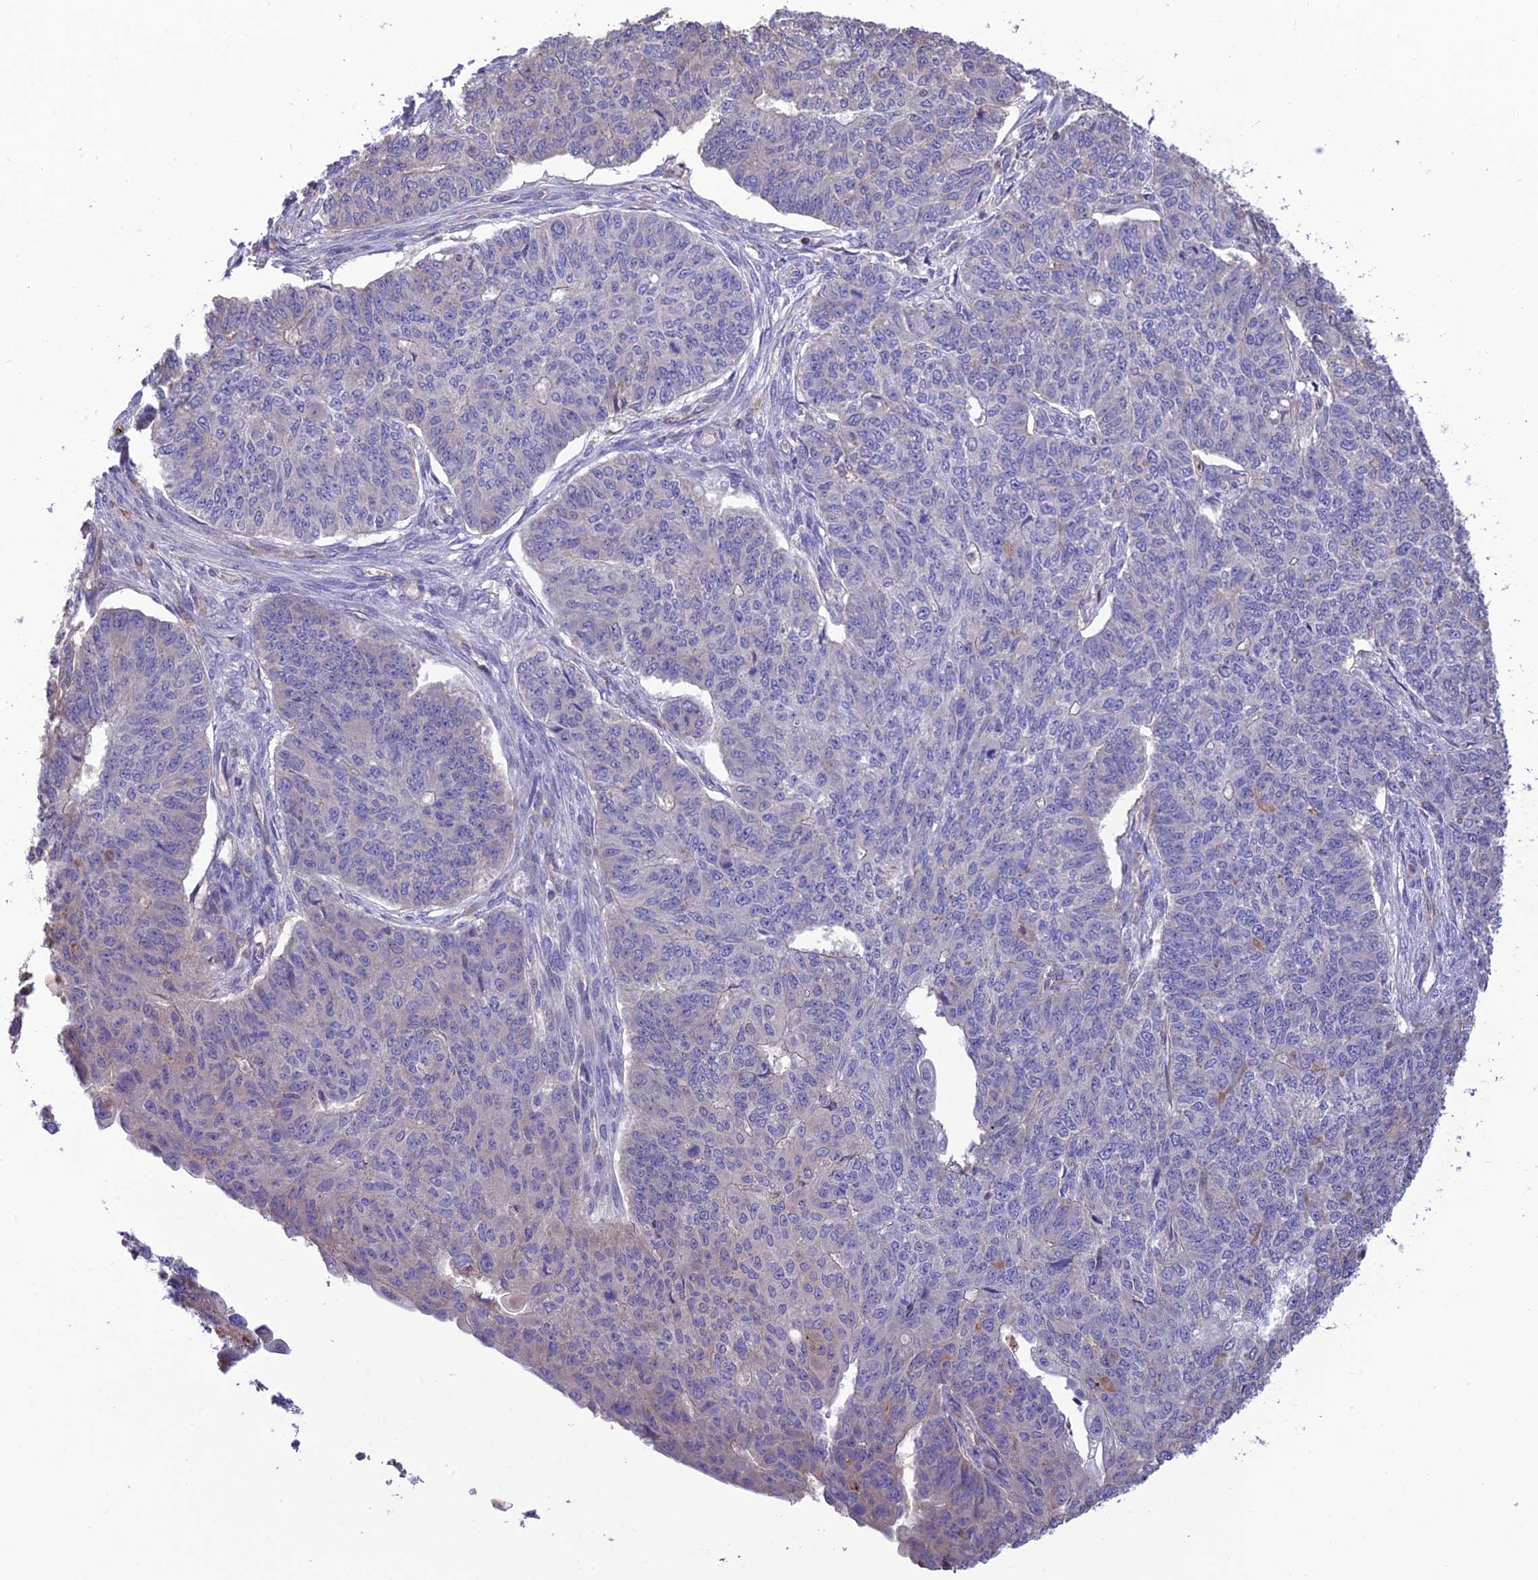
{"staining": {"intensity": "negative", "quantity": "none", "location": "none"}, "tissue": "endometrial cancer", "cell_type": "Tumor cells", "image_type": "cancer", "snomed": [{"axis": "morphology", "description": "Adenocarcinoma, NOS"}, {"axis": "topography", "description": "Endometrium"}], "caption": "Protein analysis of endometrial adenocarcinoma demonstrates no significant expression in tumor cells. (DAB (3,3'-diaminobenzidine) immunohistochemistry, high magnification).", "gene": "MIOS", "patient": {"sex": "female", "age": 32}}